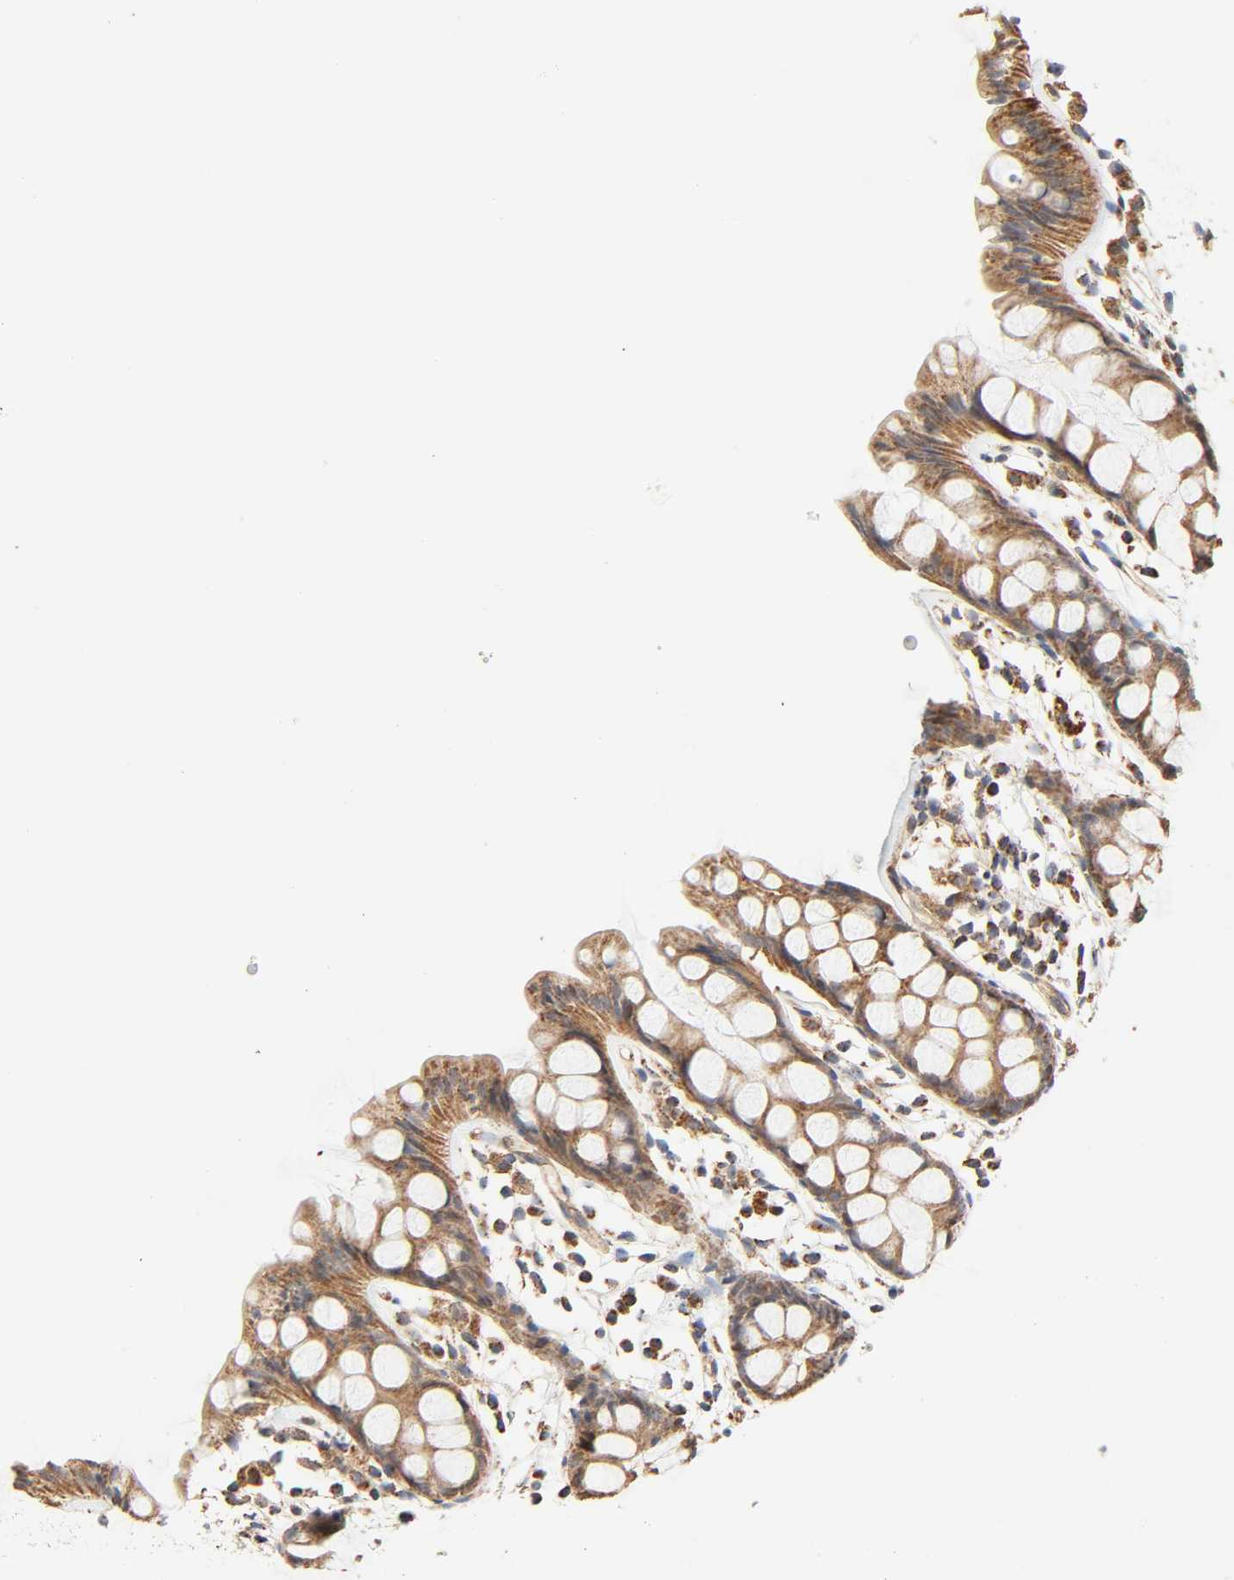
{"staining": {"intensity": "moderate", "quantity": ">75%", "location": "cytoplasmic/membranous"}, "tissue": "rectum", "cell_type": "Glandular cells", "image_type": "normal", "snomed": [{"axis": "morphology", "description": "Normal tissue, NOS"}, {"axis": "topography", "description": "Rectum"}], "caption": "Immunohistochemical staining of unremarkable human rectum exhibits medium levels of moderate cytoplasmic/membranous staining in about >75% of glandular cells.", "gene": "ZMAT5", "patient": {"sex": "female", "age": 66}}